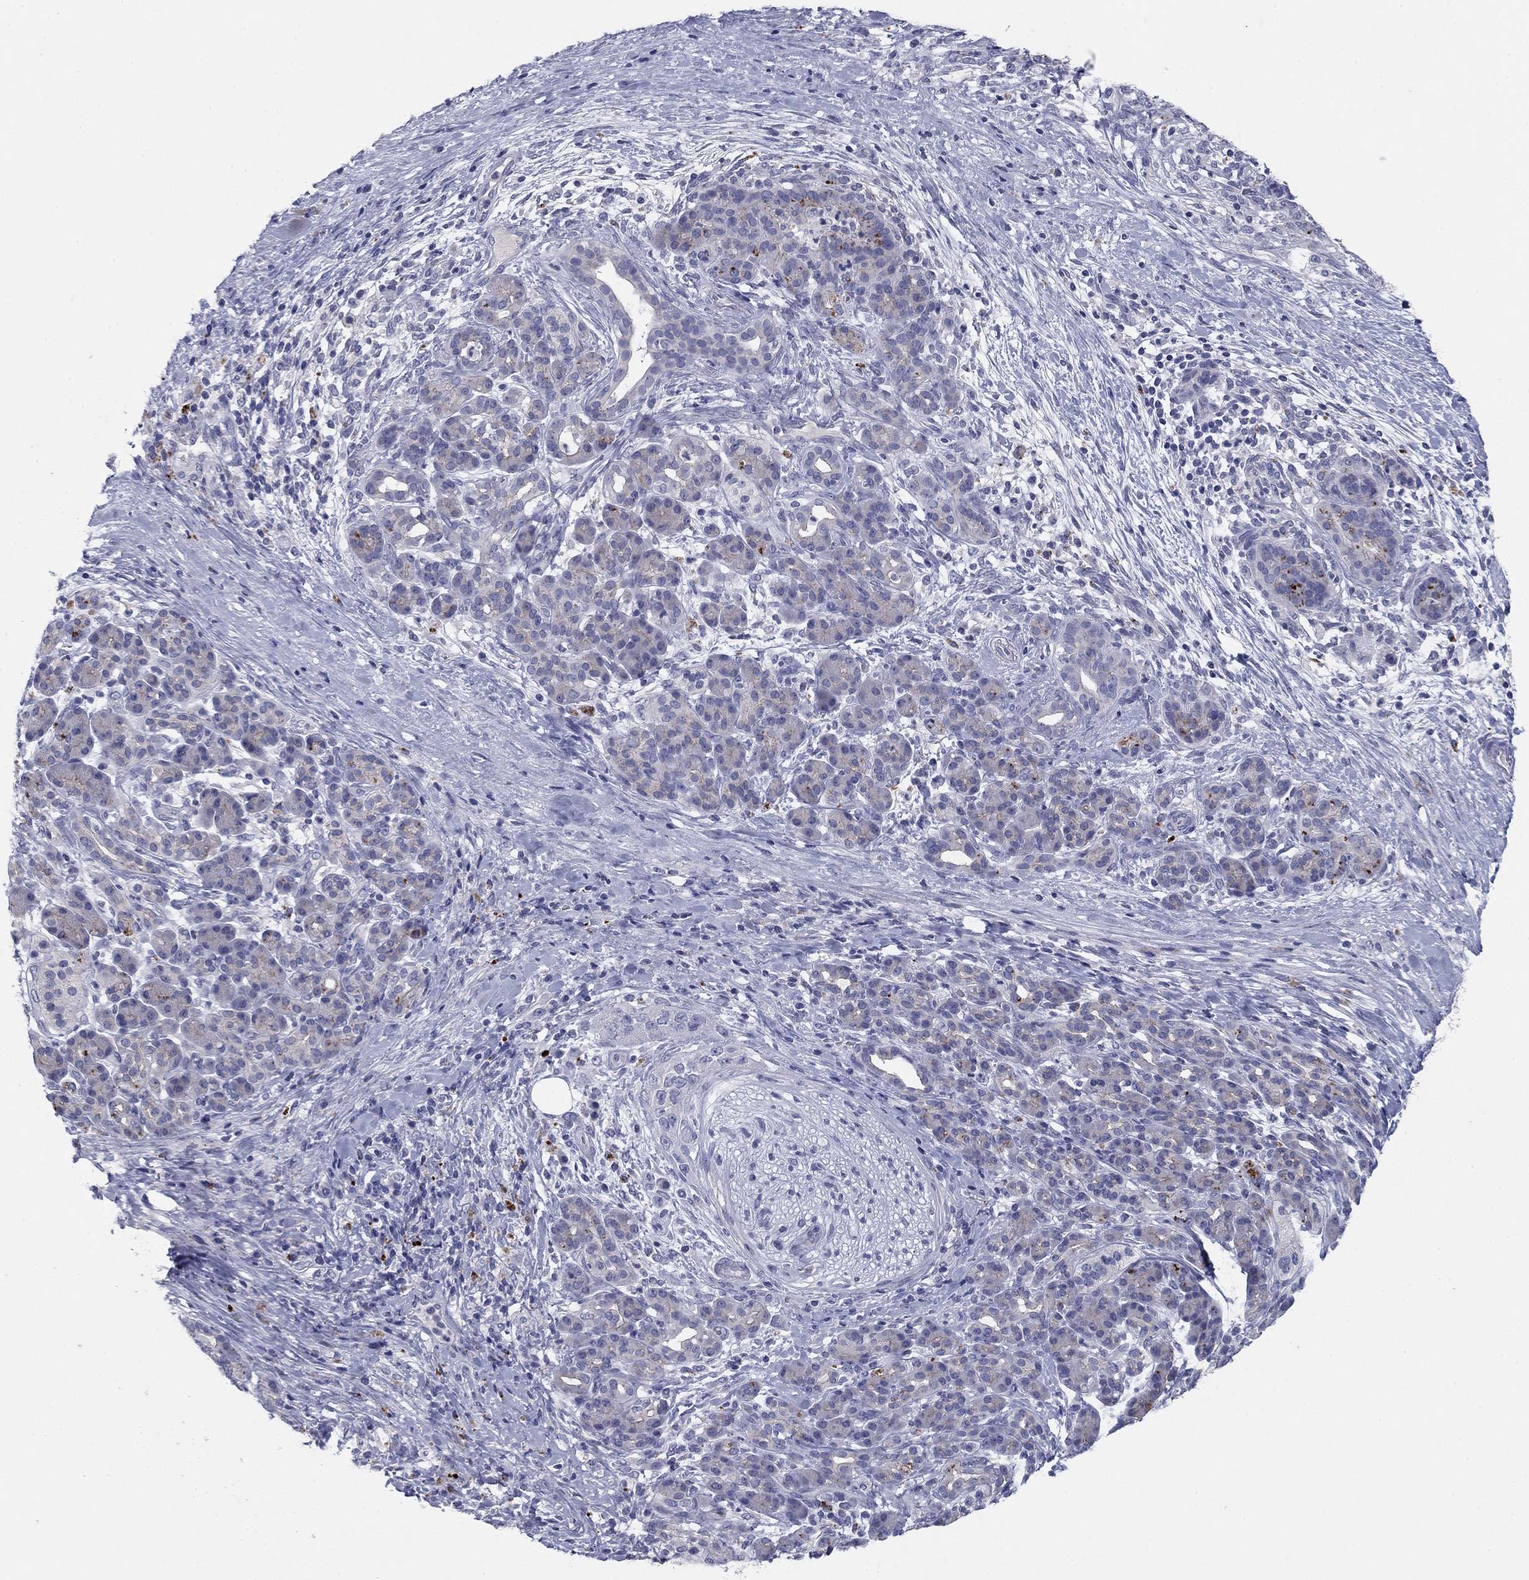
{"staining": {"intensity": "negative", "quantity": "none", "location": "none"}, "tissue": "pancreatic cancer", "cell_type": "Tumor cells", "image_type": "cancer", "snomed": [{"axis": "morphology", "description": "Adenocarcinoma, NOS"}, {"axis": "topography", "description": "Pancreas"}], "caption": "Micrograph shows no significant protein staining in tumor cells of pancreatic cancer (adenocarcinoma). (Brightfield microscopy of DAB (3,3'-diaminobenzidine) immunohistochemistry (IHC) at high magnification).", "gene": "CNTNAP4", "patient": {"sex": "male", "age": 44}}